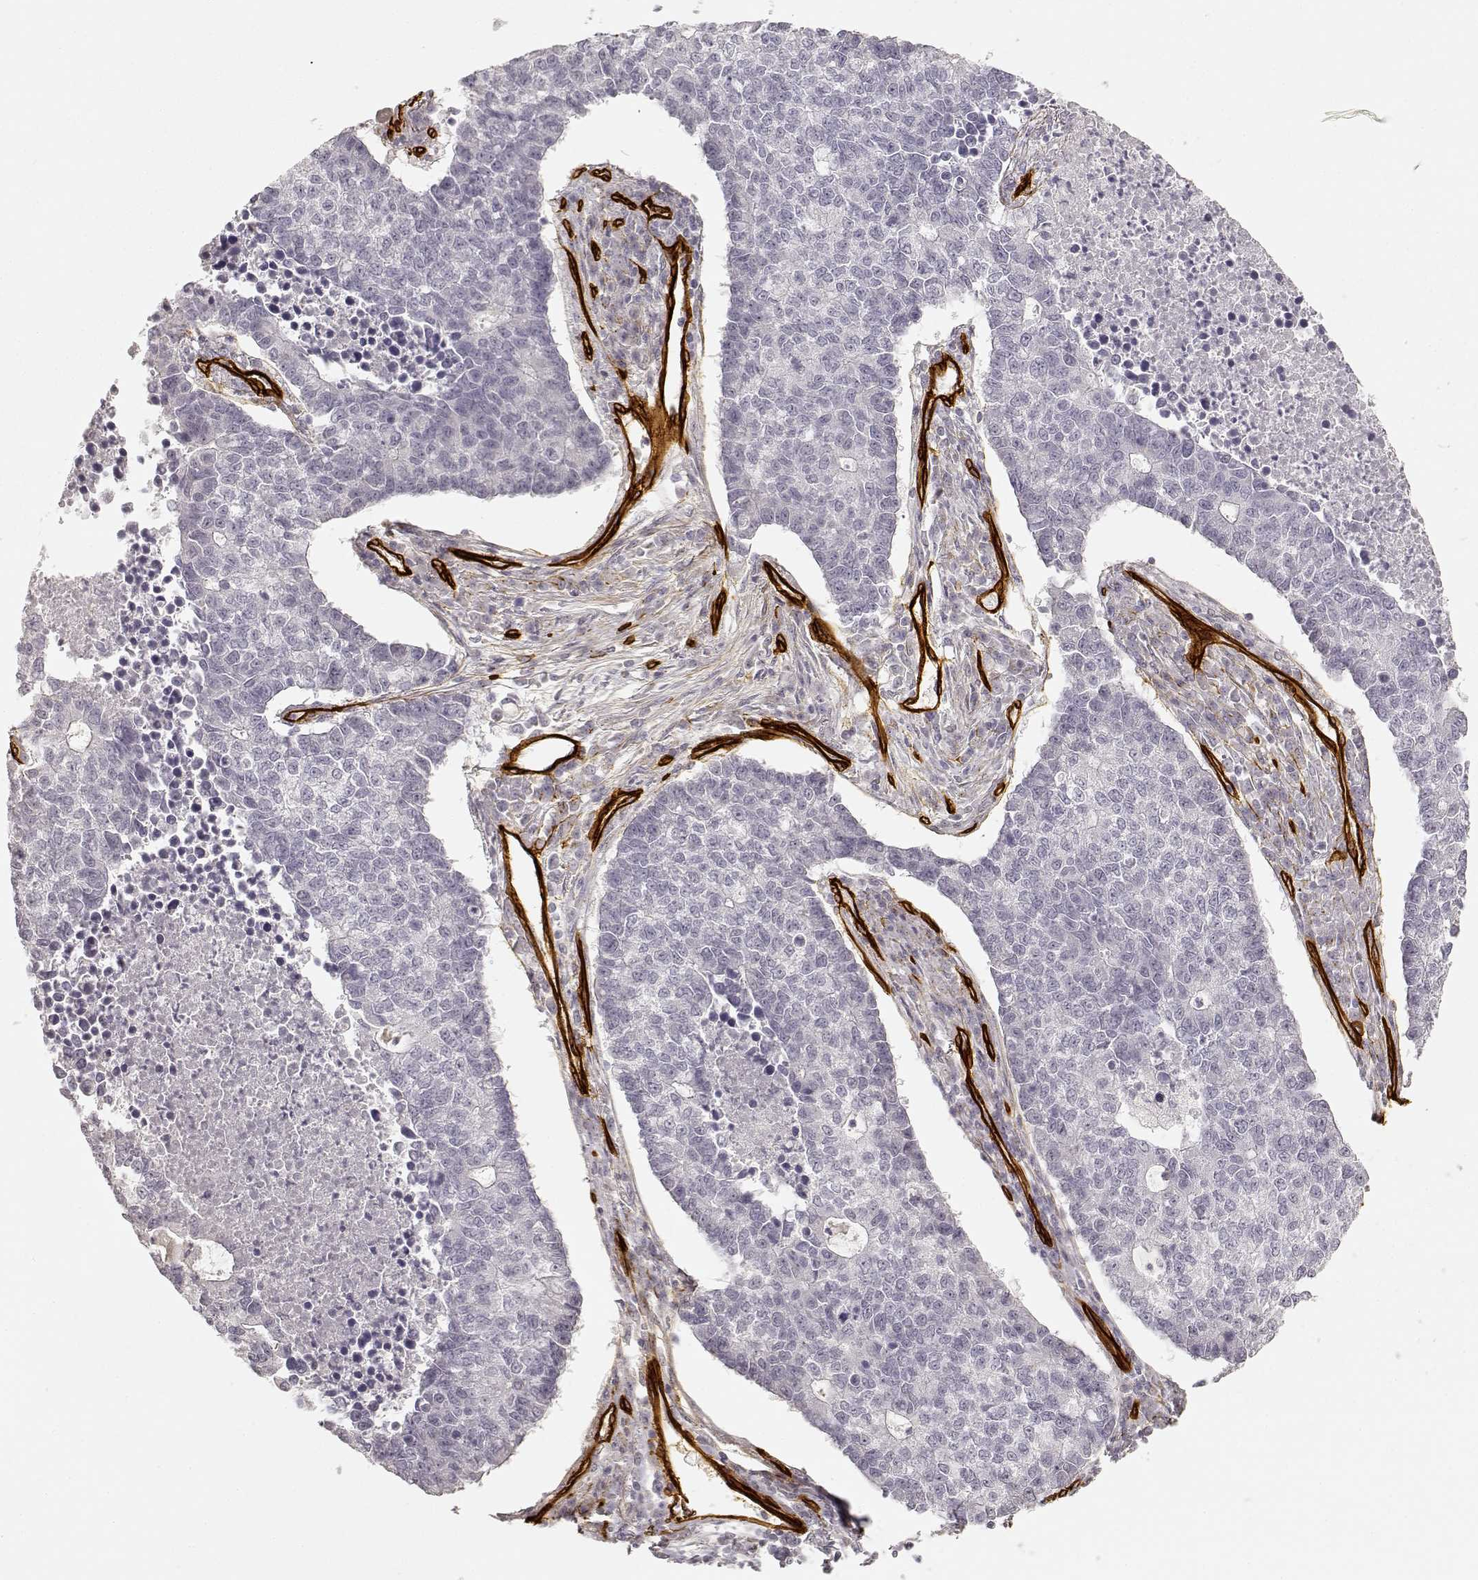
{"staining": {"intensity": "negative", "quantity": "none", "location": "none"}, "tissue": "lung cancer", "cell_type": "Tumor cells", "image_type": "cancer", "snomed": [{"axis": "morphology", "description": "Adenocarcinoma, NOS"}, {"axis": "topography", "description": "Lung"}], "caption": "This micrograph is of adenocarcinoma (lung) stained with immunohistochemistry to label a protein in brown with the nuclei are counter-stained blue. There is no expression in tumor cells.", "gene": "LAMA4", "patient": {"sex": "male", "age": 57}}